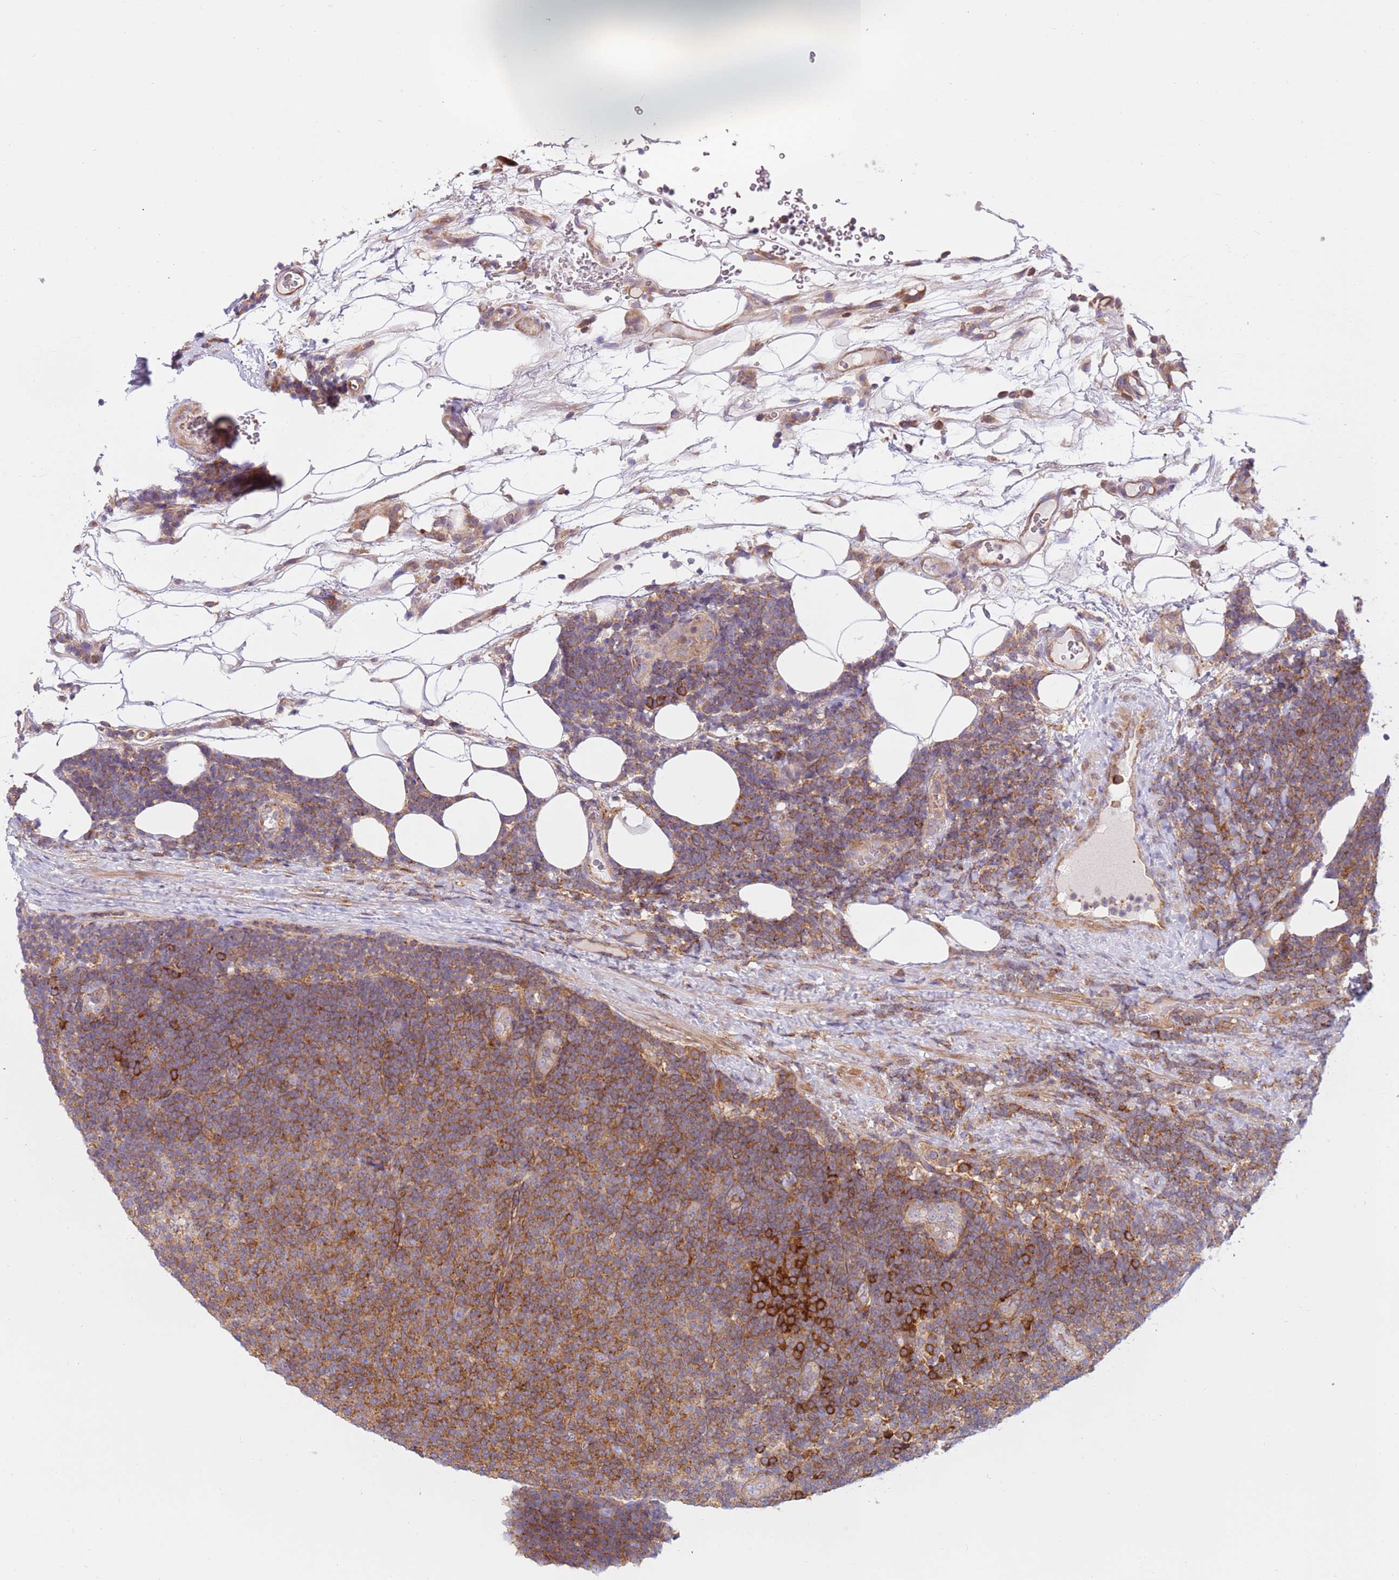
{"staining": {"intensity": "moderate", "quantity": ">75%", "location": "cytoplasmic/membranous"}, "tissue": "lymphoma", "cell_type": "Tumor cells", "image_type": "cancer", "snomed": [{"axis": "morphology", "description": "Malignant lymphoma, non-Hodgkin's type, Low grade"}, {"axis": "topography", "description": "Lymph node"}], "caption": "Low-grade malignant lymphoma, non-Hodgkin's type stained with a protein marker exhibits moderate staining in tumor cells.", "gene": "DDX19B", "patient": {"sex": "male", "age": 66}}